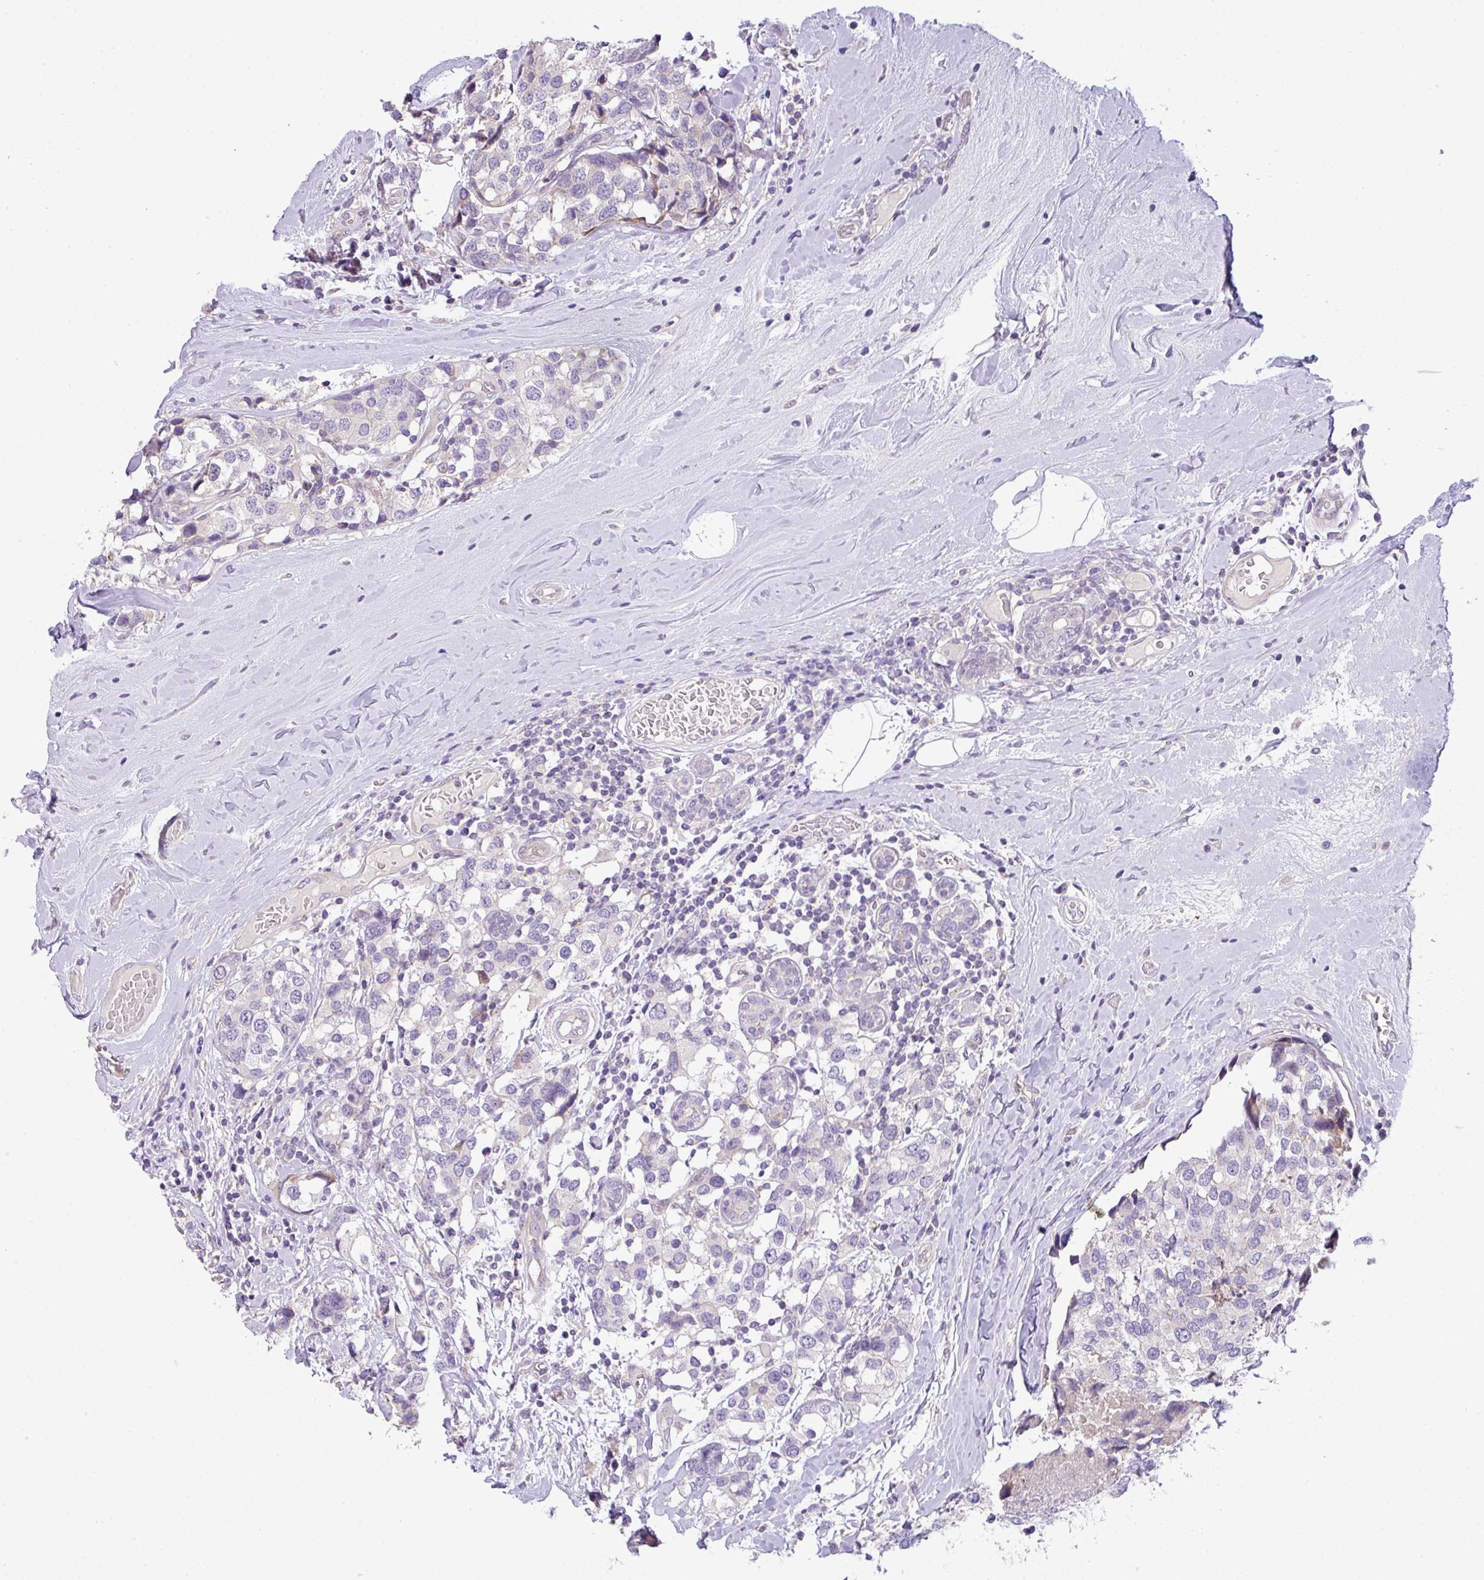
{"staining": {"intensity": "negative", "quantity": "none", "location": "none"}, "tissue": "breast cancer", "cell_type": "Tumor cells", "image_type": "cancer", "snomed": [{"axis": "morphology", "description": "Lobular carcinoma"}, {"axis": "topography", "description": "Breast"}], "caption": "Protein analysis of breast cancer exhibits no significant expression in tumor cells.", "gene": "PIK3R5", "patient": {"sex": "female", "age": 59}}